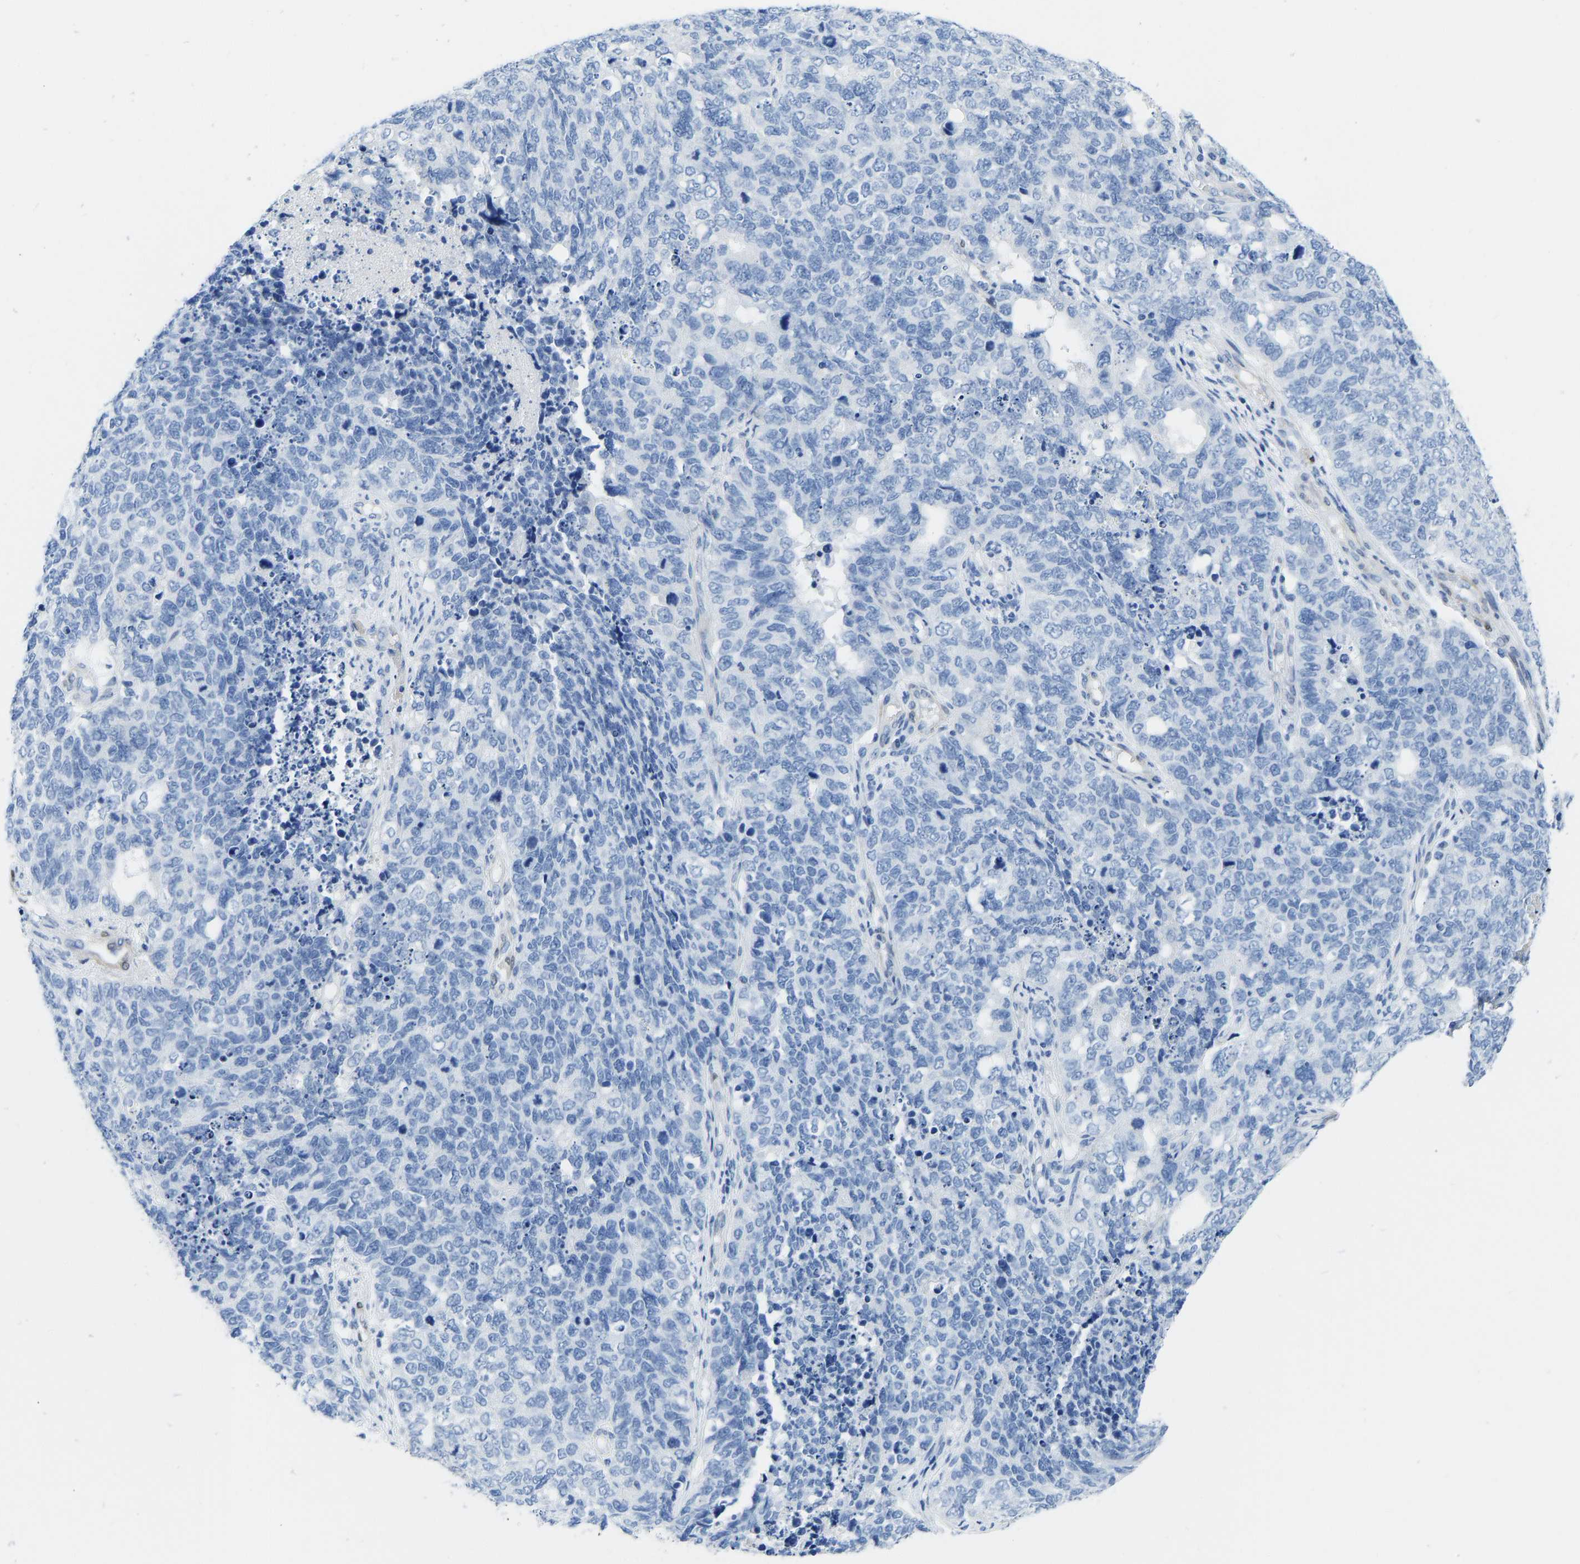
{"staining": {"intensity": "negative", "quantity": "none", "location": "none"}, "tissue": "cervical cancer", "cell_type": "Tumor cells", "image_type": "cancer", "snomed": [{"axis": "morphology", "description": "Squamous cell carcinoma, NOS"}, {"axis": "topography", "description": "Cervix"}], "caption": "This is an IHC histopathology image of human squamous cell carcinoma (cervical). There is no staining in tumor cells.", "gene": "NKAIN3", "patient": {"sex": "female", "age": 63}}